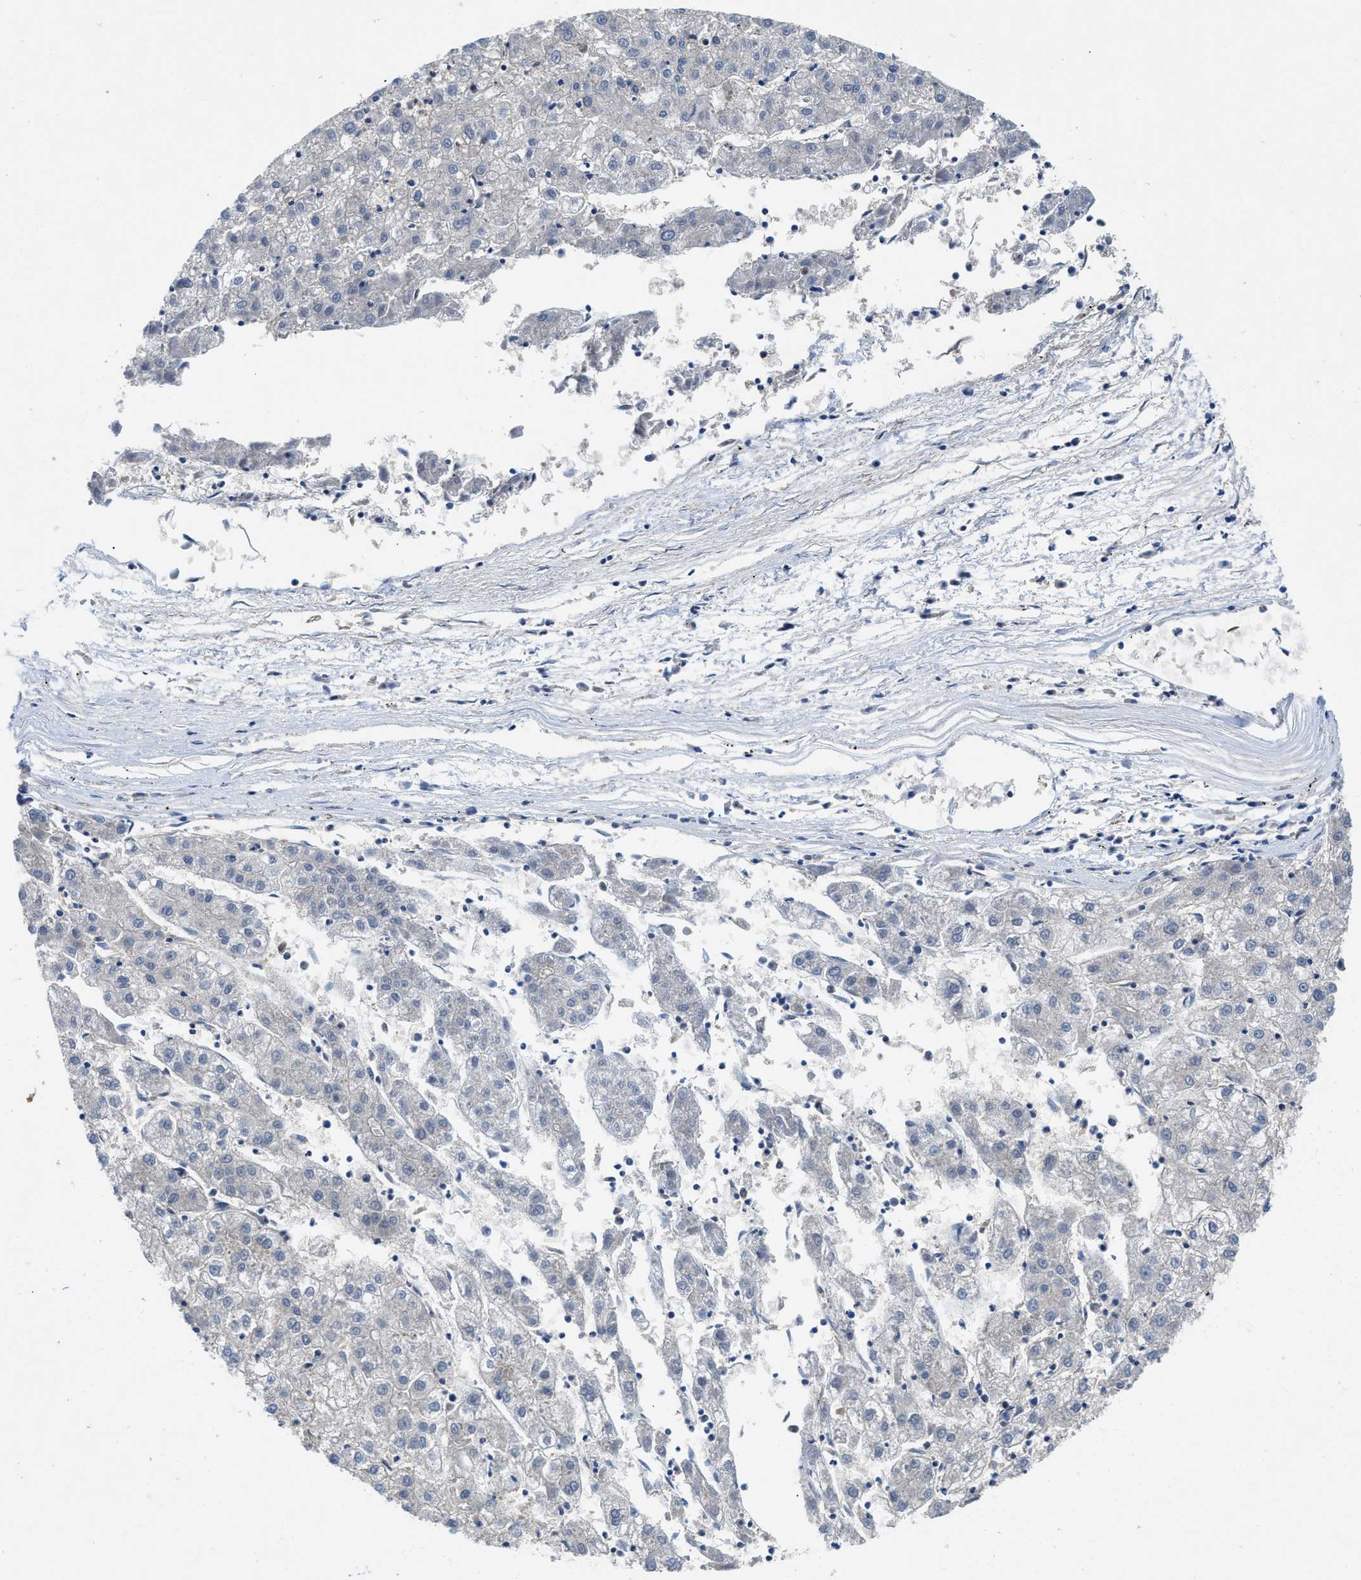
{"staining": {"intensity": "negative", "quantity": "none", "location": "none"}, "tissue": "liver cancer", "cell_type": "Tumor cells", "image_type": "cancer", "snomed": [{"axis": "morphology", "description": "Carcinoma, Hepatocellular, NOS"}, {"axis": "topography", "description": "Liver"}], "caption": "This is an immunohistochemistry histopathology image of human hepatocellular carcinoma (liver). There is no staining in tumor cells.", "gene": "PANX1", "patient": {"sex": "male", "age": 72}}